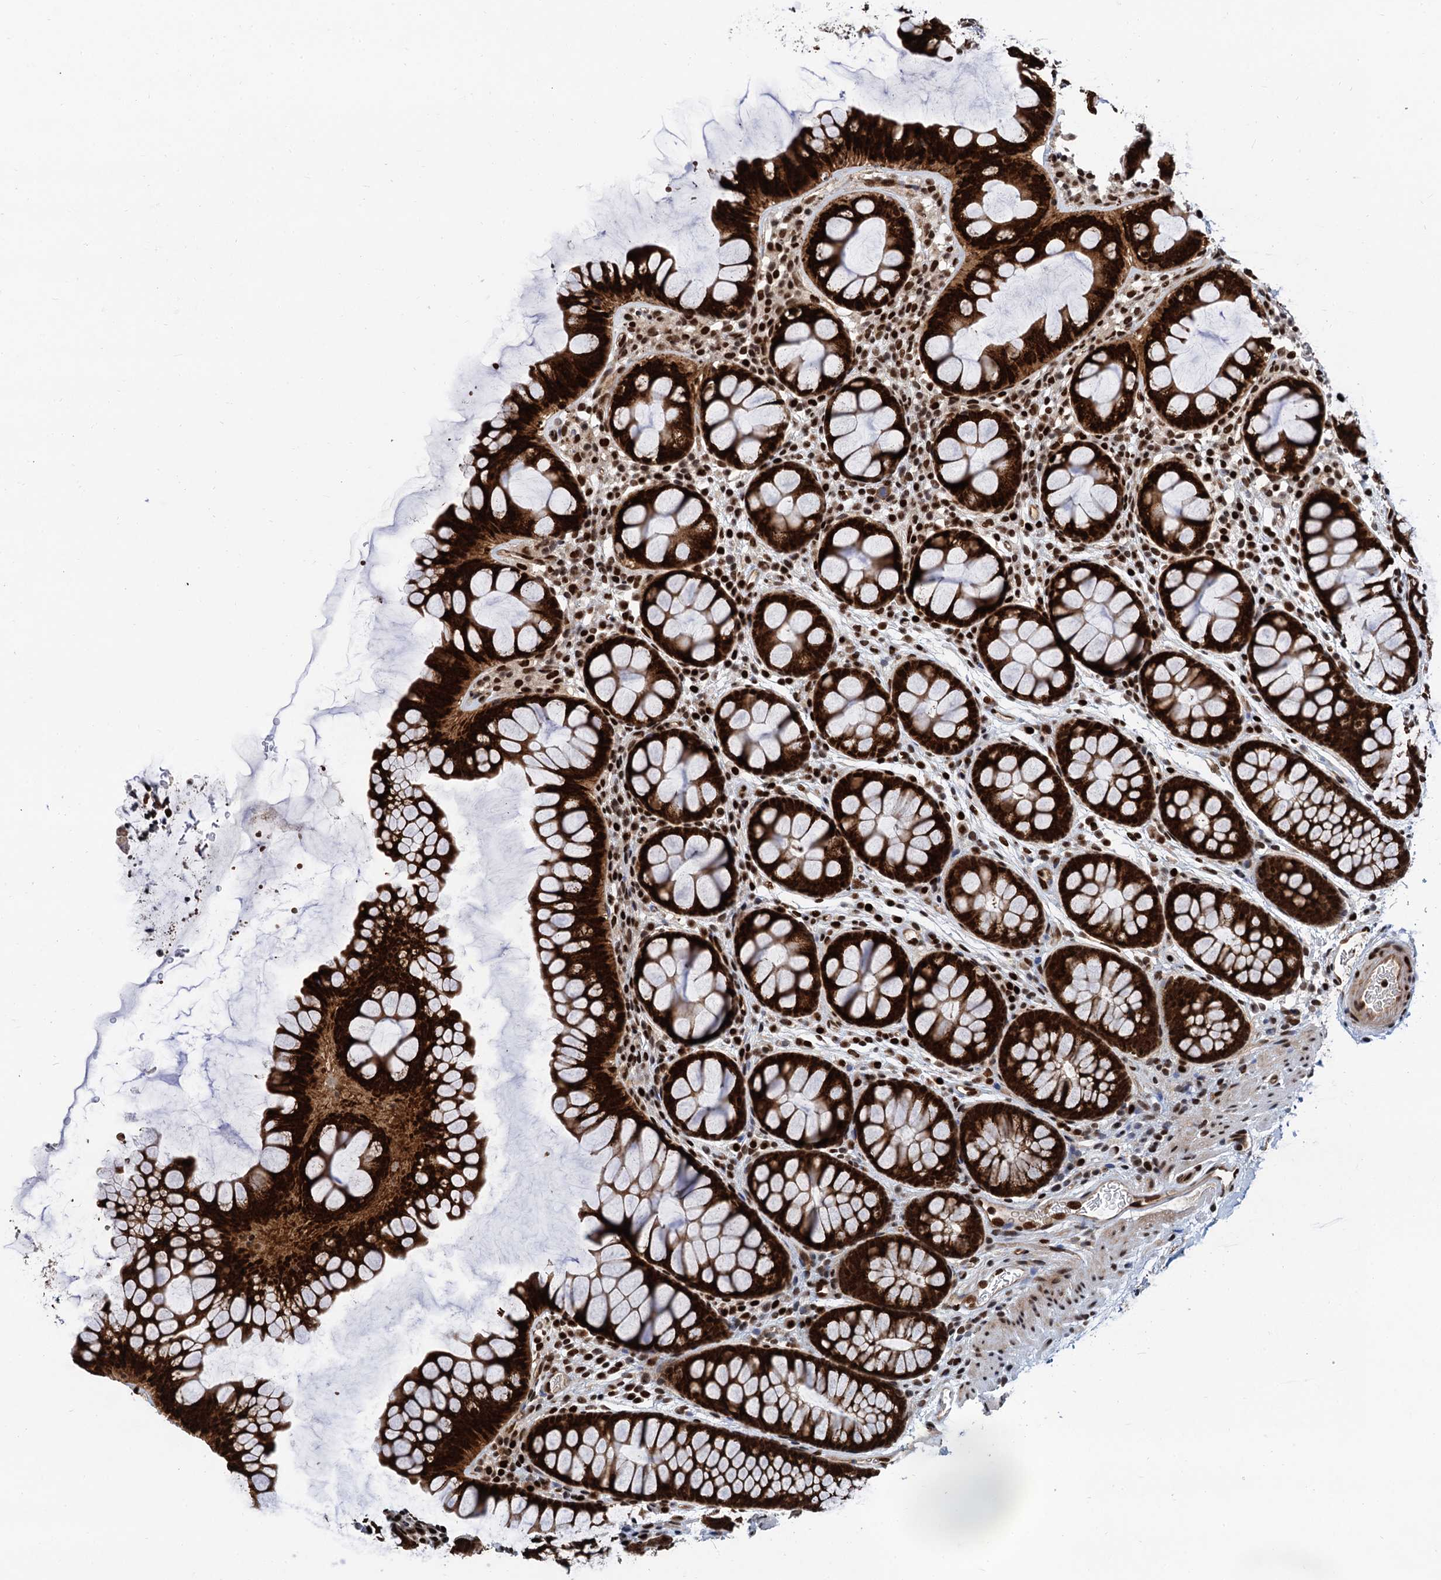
{"staining": {"intensity": "strong", "quantity": ">75%", "location": "nuclear"}, "tissue": "colon", "cell_type": "Endothelial cells", "image_type": "normal", "snomed": [{"axis": "morphology", "description": "Normal tissue, NOS"}, {"axis": "topography", "description": "Colon"}], "caption": "Benign colon exhibits strong nuclear expression in approximately >75% of endothelial cells, visualized by immunohistochemistry.", "gene": "PPP4R1", "patient": {"sex": "female", "age": 82}}